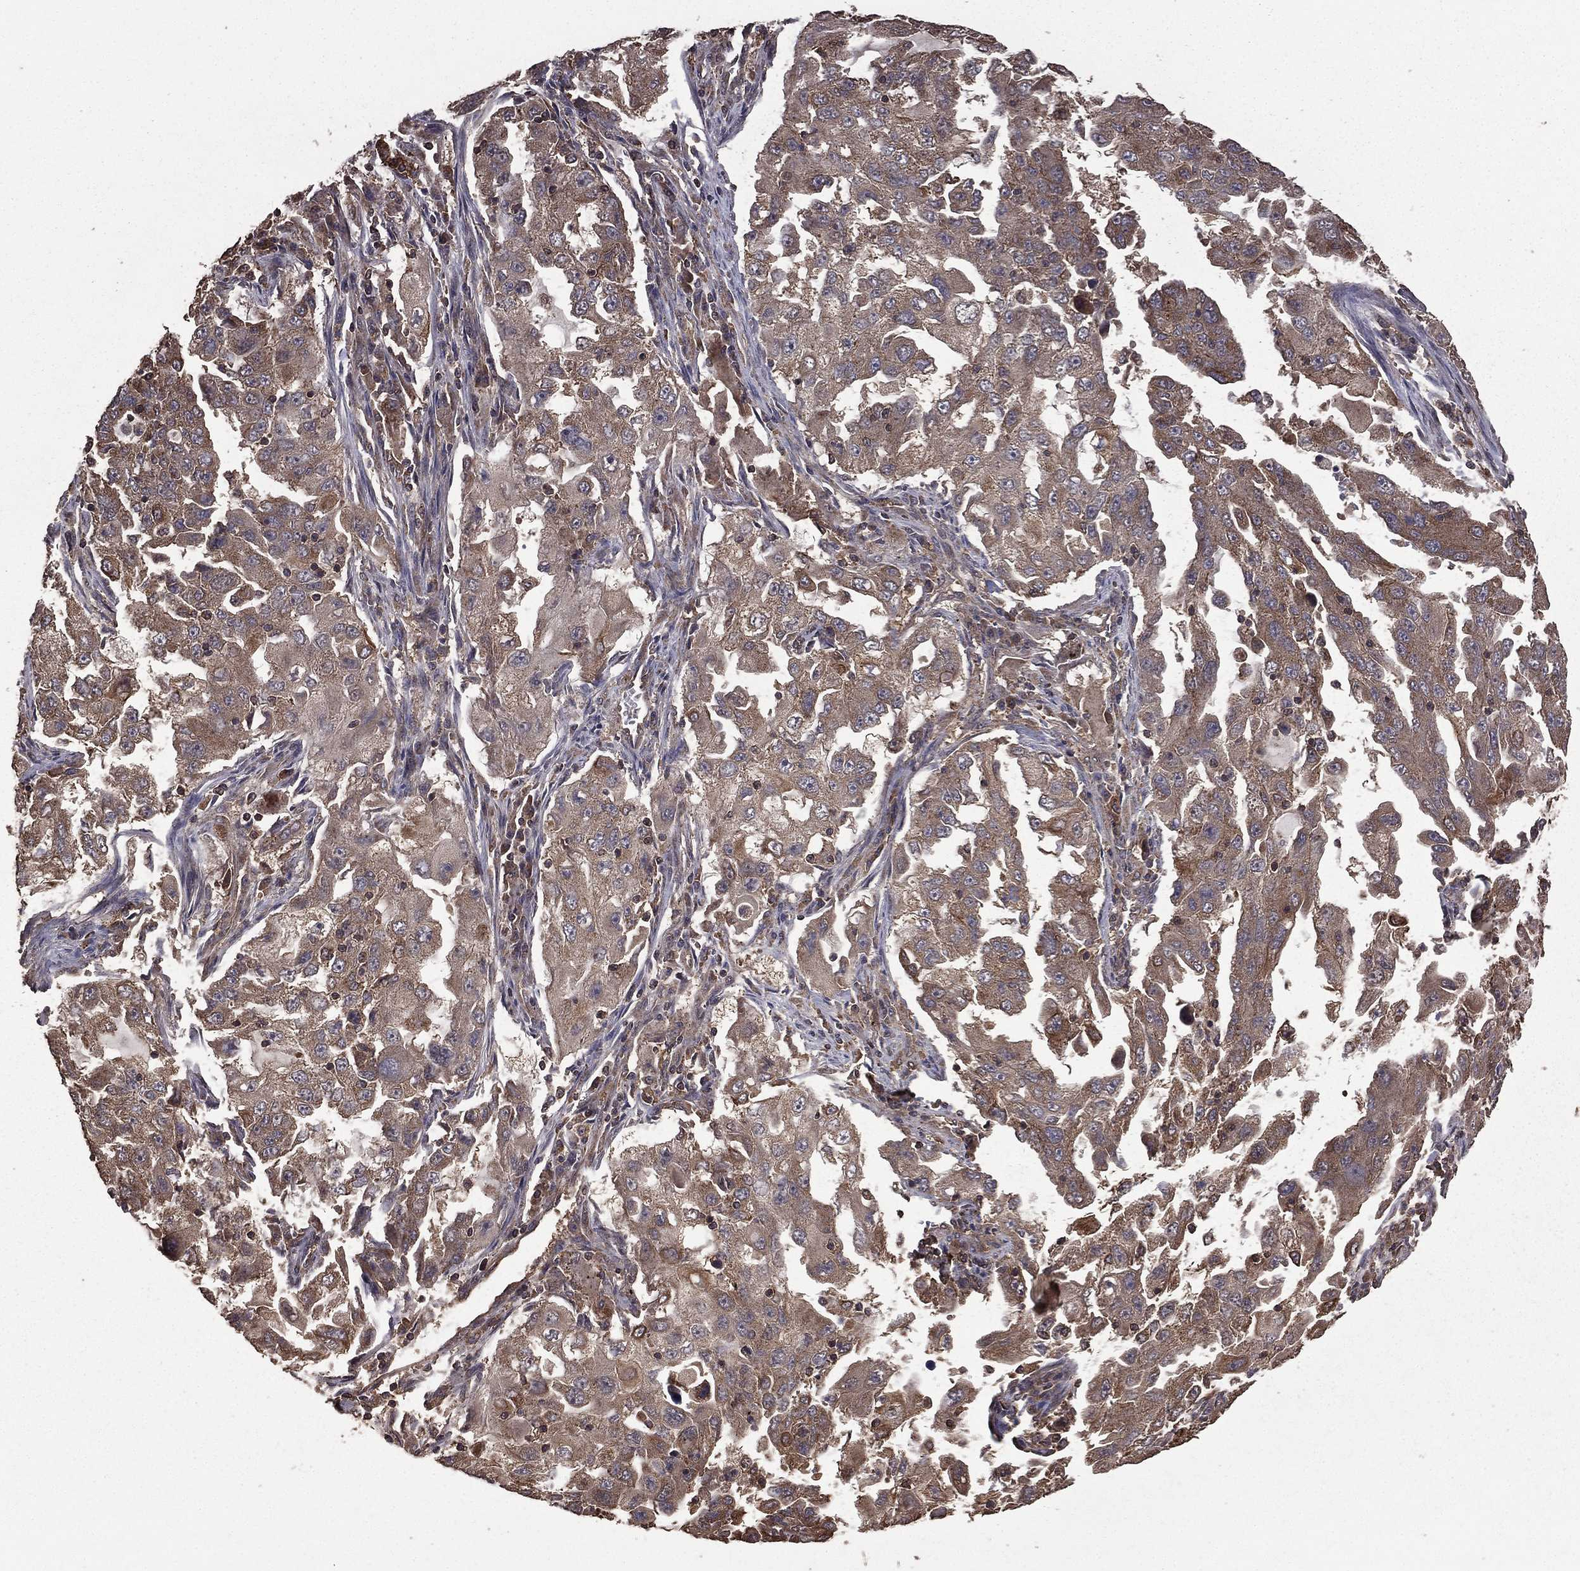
{"staining": {"intensity": "weak", "quantity": "25%-75%", "location": "cytoplasmic/membranous"}, "tissue": "lung cancer", "cell_type": "Tumor cells", "image_type": "cancer", "snomed": [{"axis": "morphology", "description": "Adenocarcinoma, NOS"}, {"axis": "topography", "description": "Lung"}], "caption": "Protein expression analysis of lung cancer reveals weak cytoplasmic/membranous expression in about 25%-75% of tumor cells. Using DAB (brown) and hematoxylin (blue) stains, captured at high magnification using brightfield microscopy.", "gene": "BIRC6", "patient": {"sex": "female", "age": 61}}